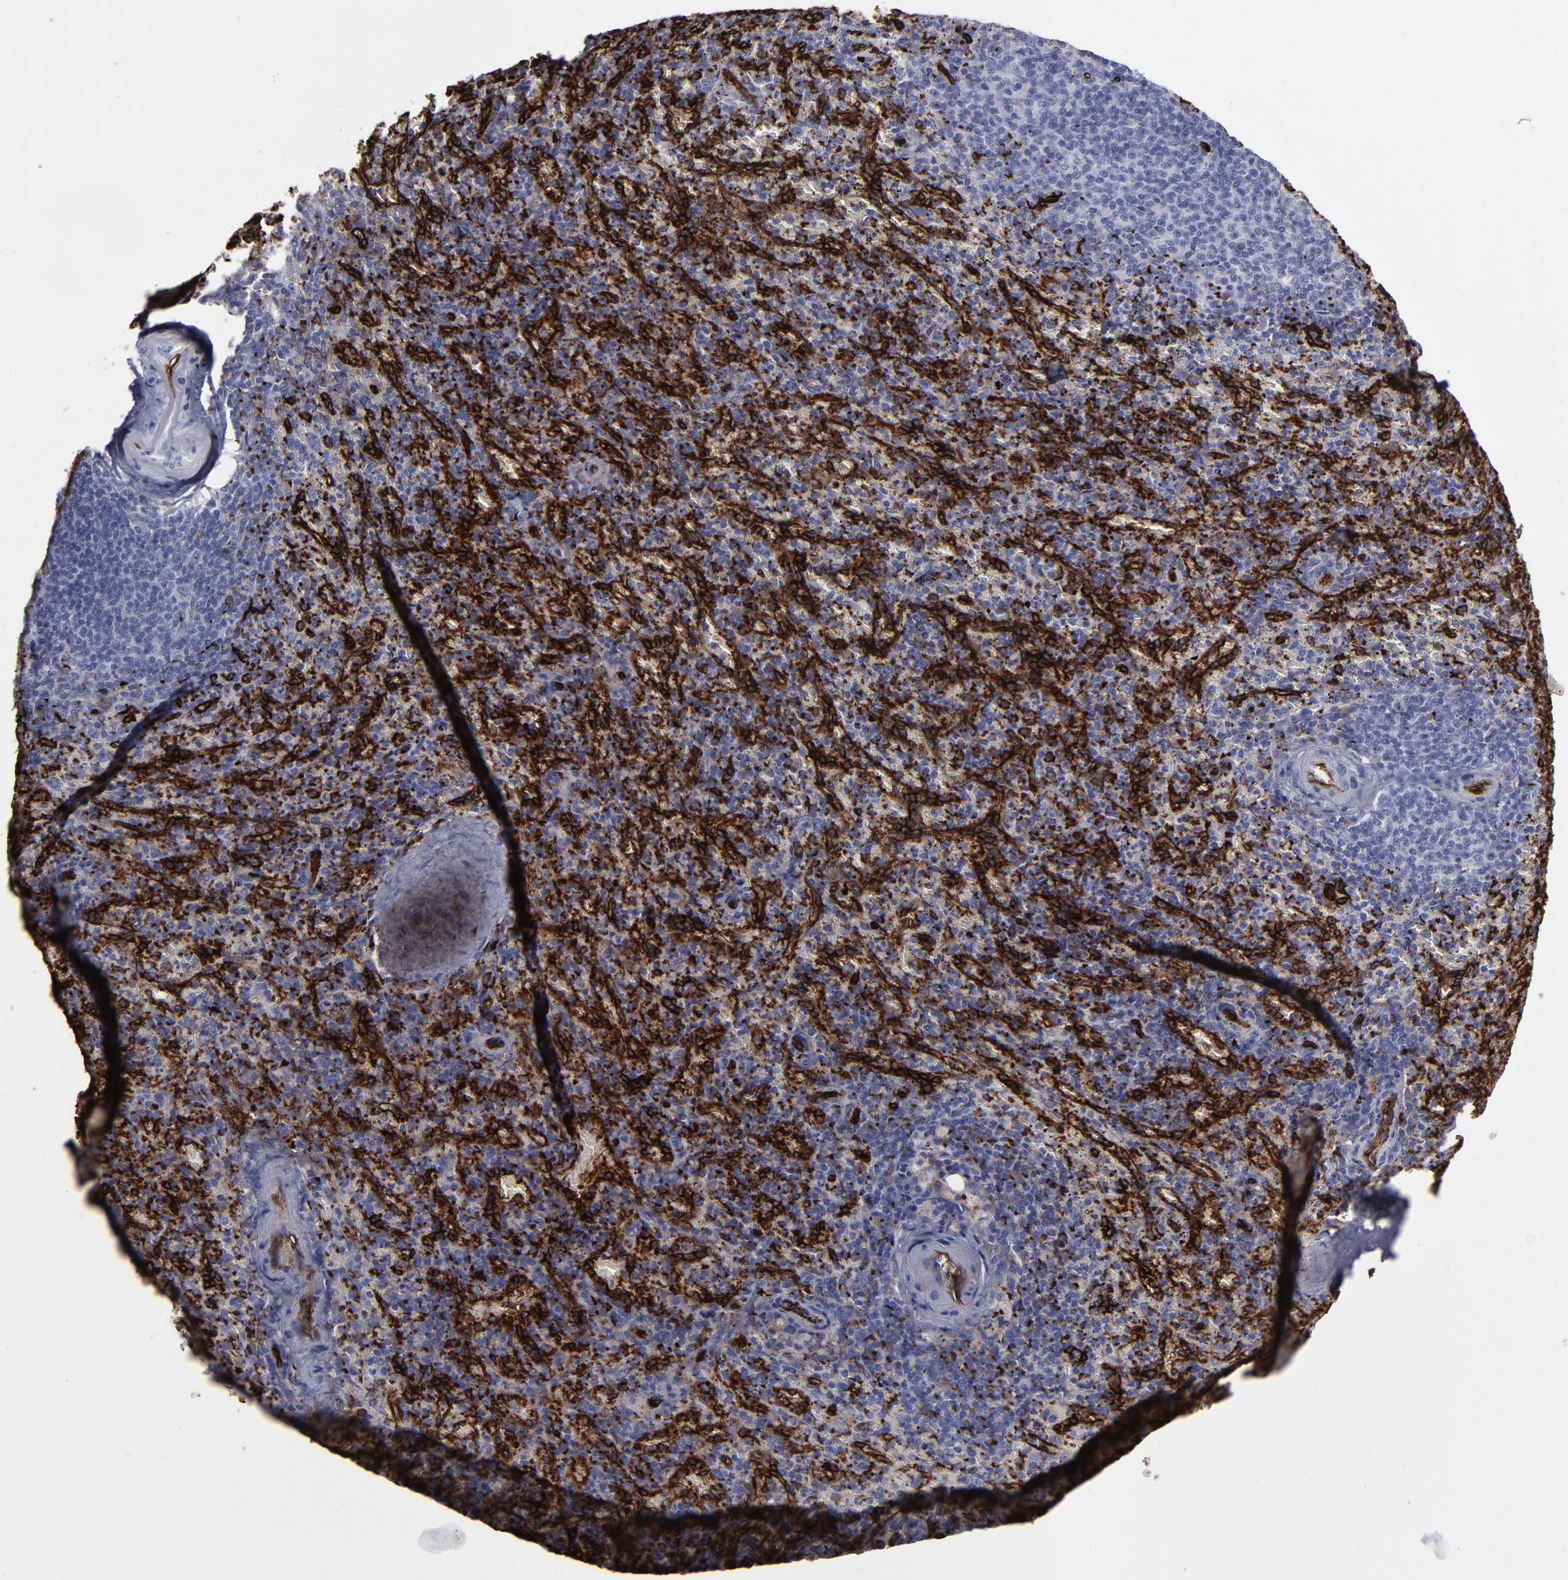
{"staining": {"intensity": "negative", "quantity": "none", "location": "none"}, "tissue": "spleen", "cell_type": "Cells in red pulp", "image_type": "normal", "snomed": [{"axis": "morphology", "description": "Normal tissue, NOS"}, {"axis": "topography", "description": "Spleen"}], "caption": "Photomicrograph shows no protein staining in cells in red pulp of unremarkable spleen. (Stains: DAB (3,3'-diaminobenzidine) immunohistochemistry (IHC) with hematoxylin counter stain, Microscopy: brightfield microscopy at high magnification).", "gene": "CD36", "patient": {"sex": "female", "age": 43}}